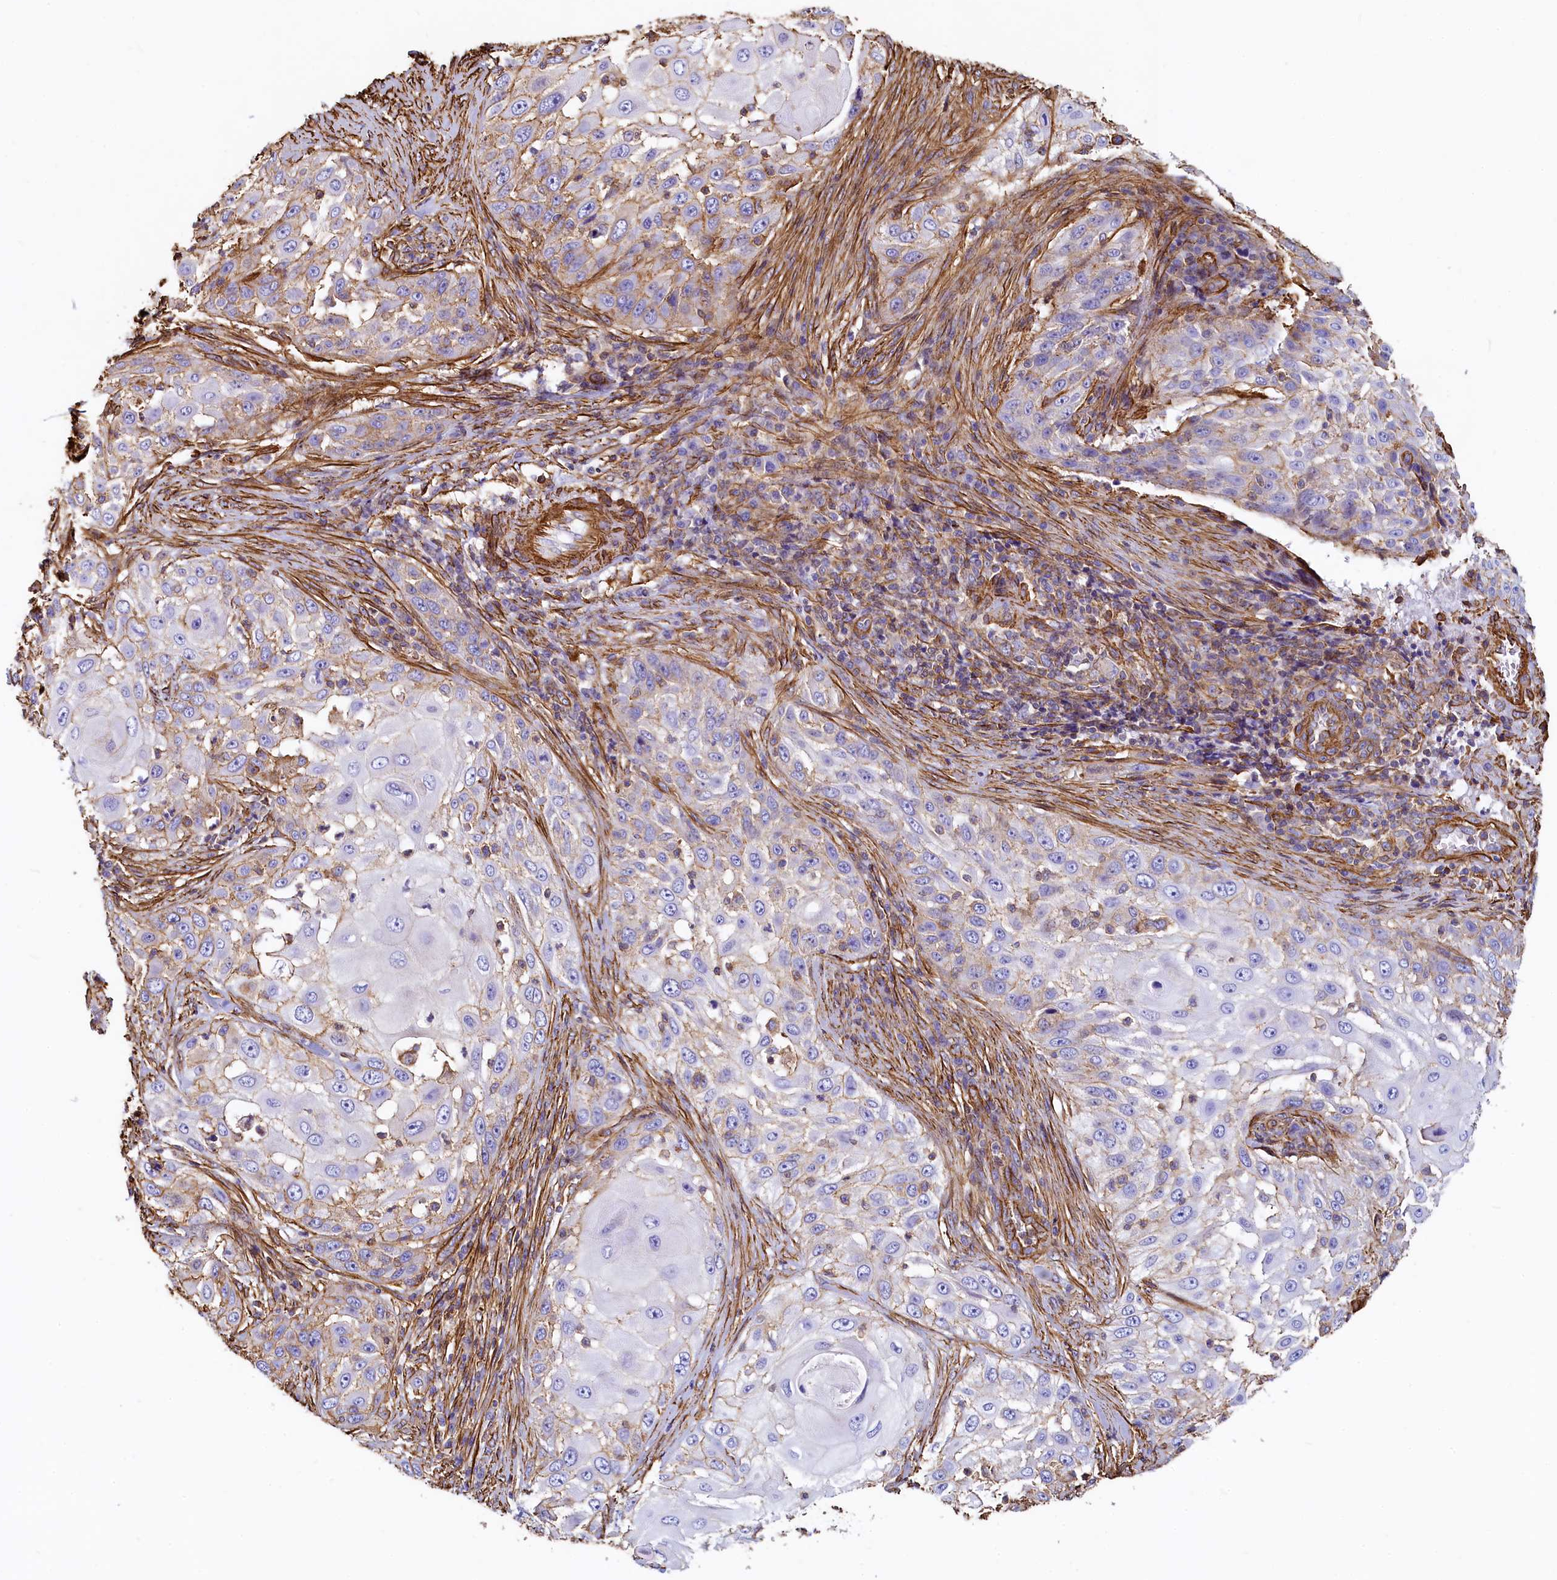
{"staining": {"intensity": "moderate", "quantity": "<25%", "location": "cytoplasmic/membranous"}, "tissue": "skin cancer", "cell_type": "Tumor cells", "image_type": "cancer", "snomed": [{"axis": "morphology", "description": "Squamous cell carcinoma, NOS"}, {"axis": "topography", "description": "Skin"}], "caption": "Skin squamous cell carcinoma tissue reveals moderate cytoplasmic/membranous positivity in about <25% of tumor cells, visualized by immunohistochemistry. The staining was performed using DAB (3,3'-diaminobenzidine) to visualize the protein expression in brown, while the nuclei were stained in blue with hematoxylin (Magnification: 20x).", "gene": "THBS1", "patient": {"sex": "female", "age": 44}}